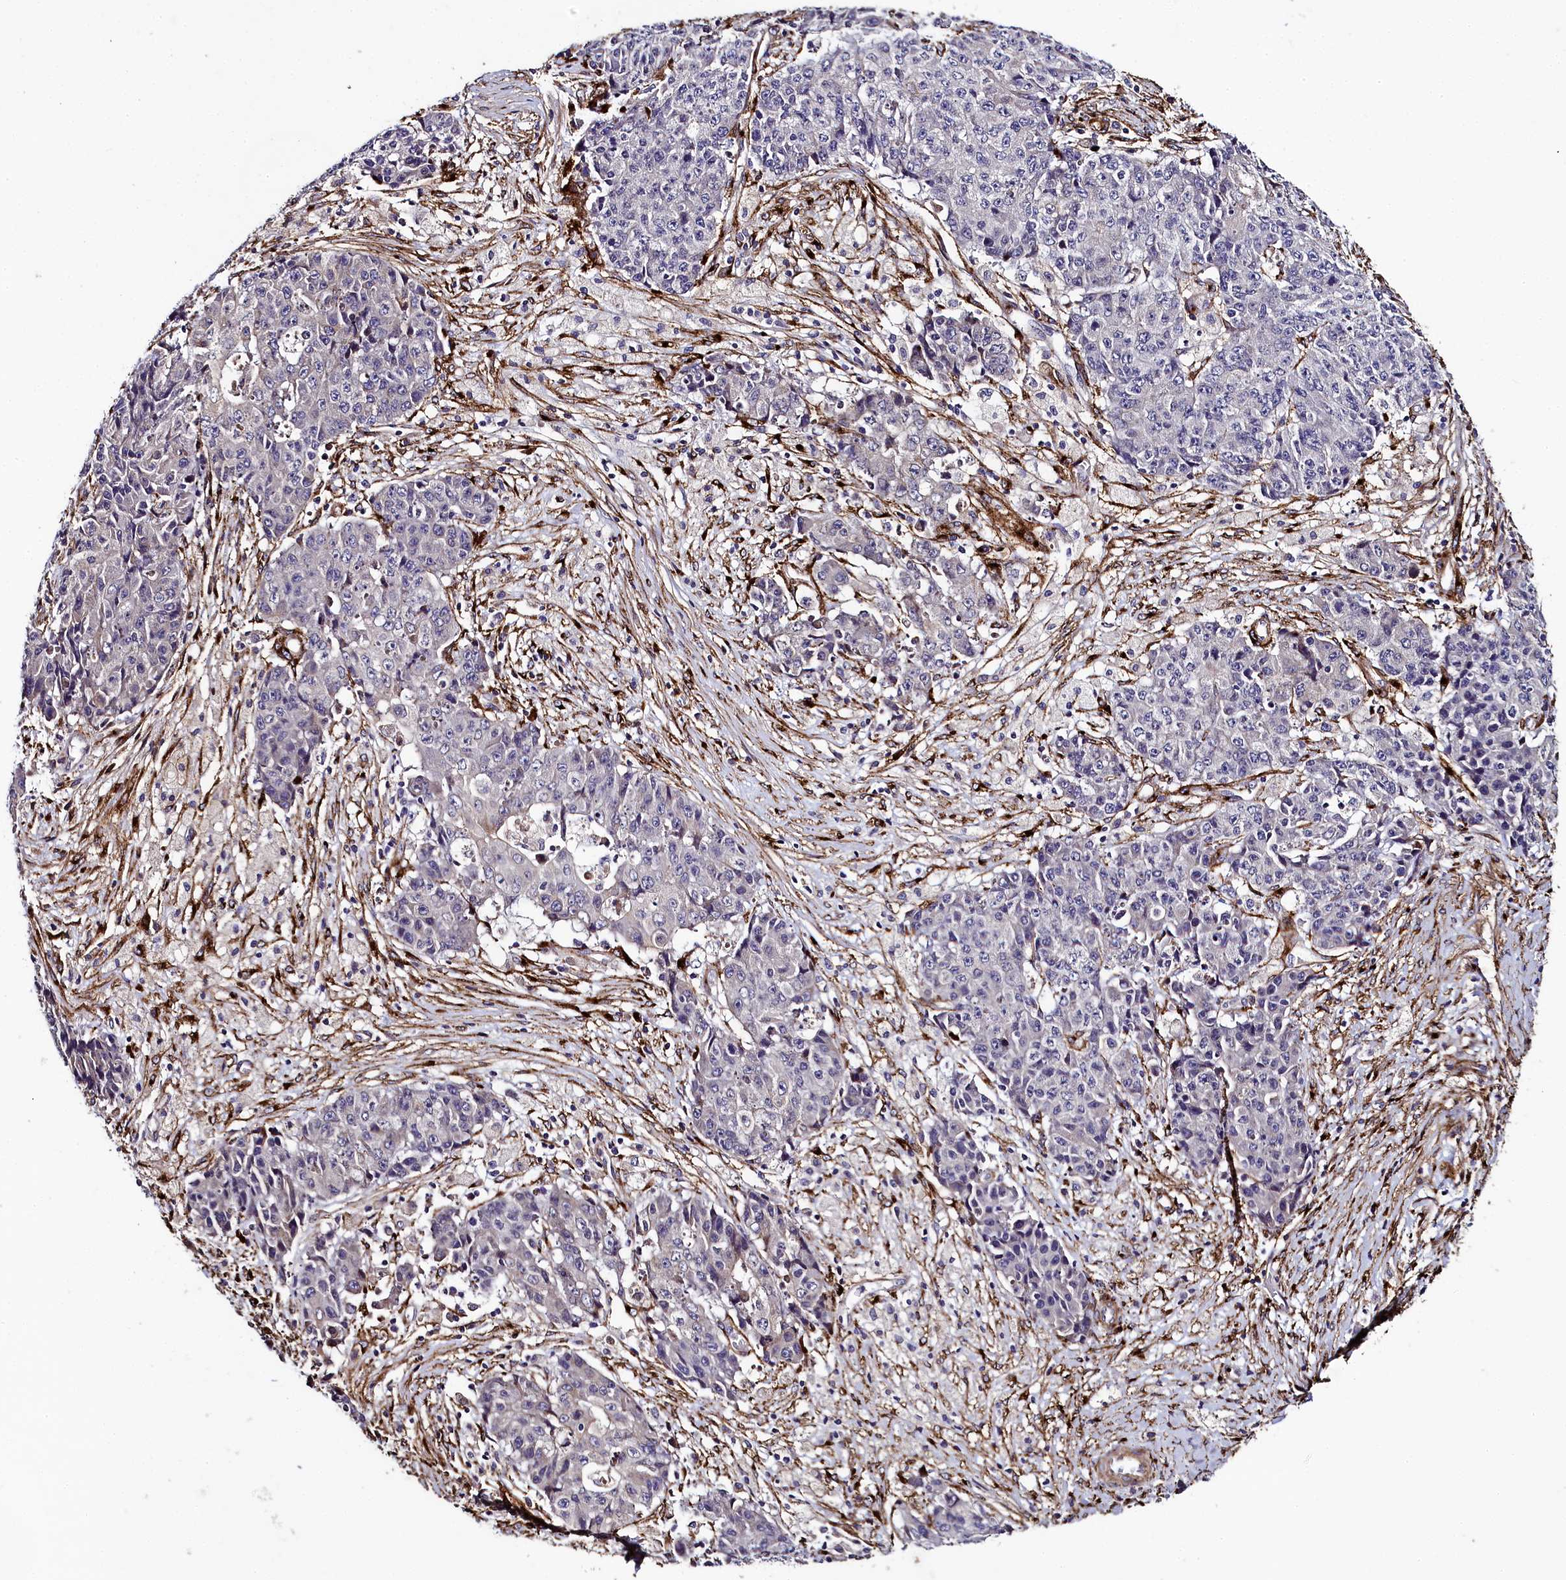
{"staining": {"intensity": "negative", "quantity": "none", "location": "none"}, "tissue": "ovarian cancer", "cell_type": "Tumor cells", "image_type": "cancer", "snomed": [{"axis": "morphology", "description": "Carcinoma, endometroid"}, {"axis": "topography", "description": "Ovary"}], "caption": "Tumor cells are negative for protein expression in human ovarian cancer (endometroid carcinoma).", "gene": "MRC2", "patient": {"sex": "female", "age": 42}}